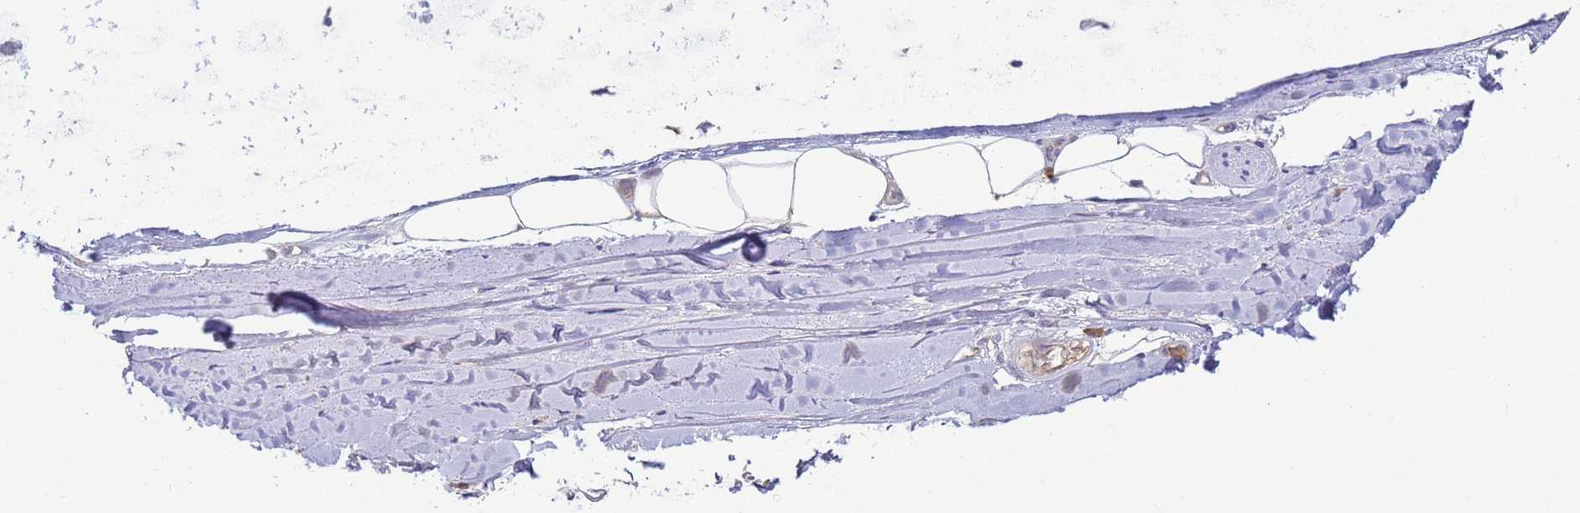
{"staining": {"intensity": "weak", "quantity": ">75%", "location": "cytoplasmic/membranous"}, "tissue": "adipose tissue", "cell_type": "Adipocytes", "image_type": "normal", "snomed": [{"axis": "morphology", "description": "Normal tissue, NOS"}, {"axis": "topography", "description": "Lymph node"}, {"axis": "topography", "description": "Bronchus"}], "caption": "Protein expression by immunohistochemistry (IHC) reveals weak cytoplasmic/membranous staining in about >75% of adipocytes in benign adipose tissue. Using DAB (3,3'-diaminobenzidine) (brown) and hematoxylin (blue) stains, captured at high magnification using brightfield microscopy.", "gene": "TMEM74B", "patient": {"sex": "male", "age": 63}}